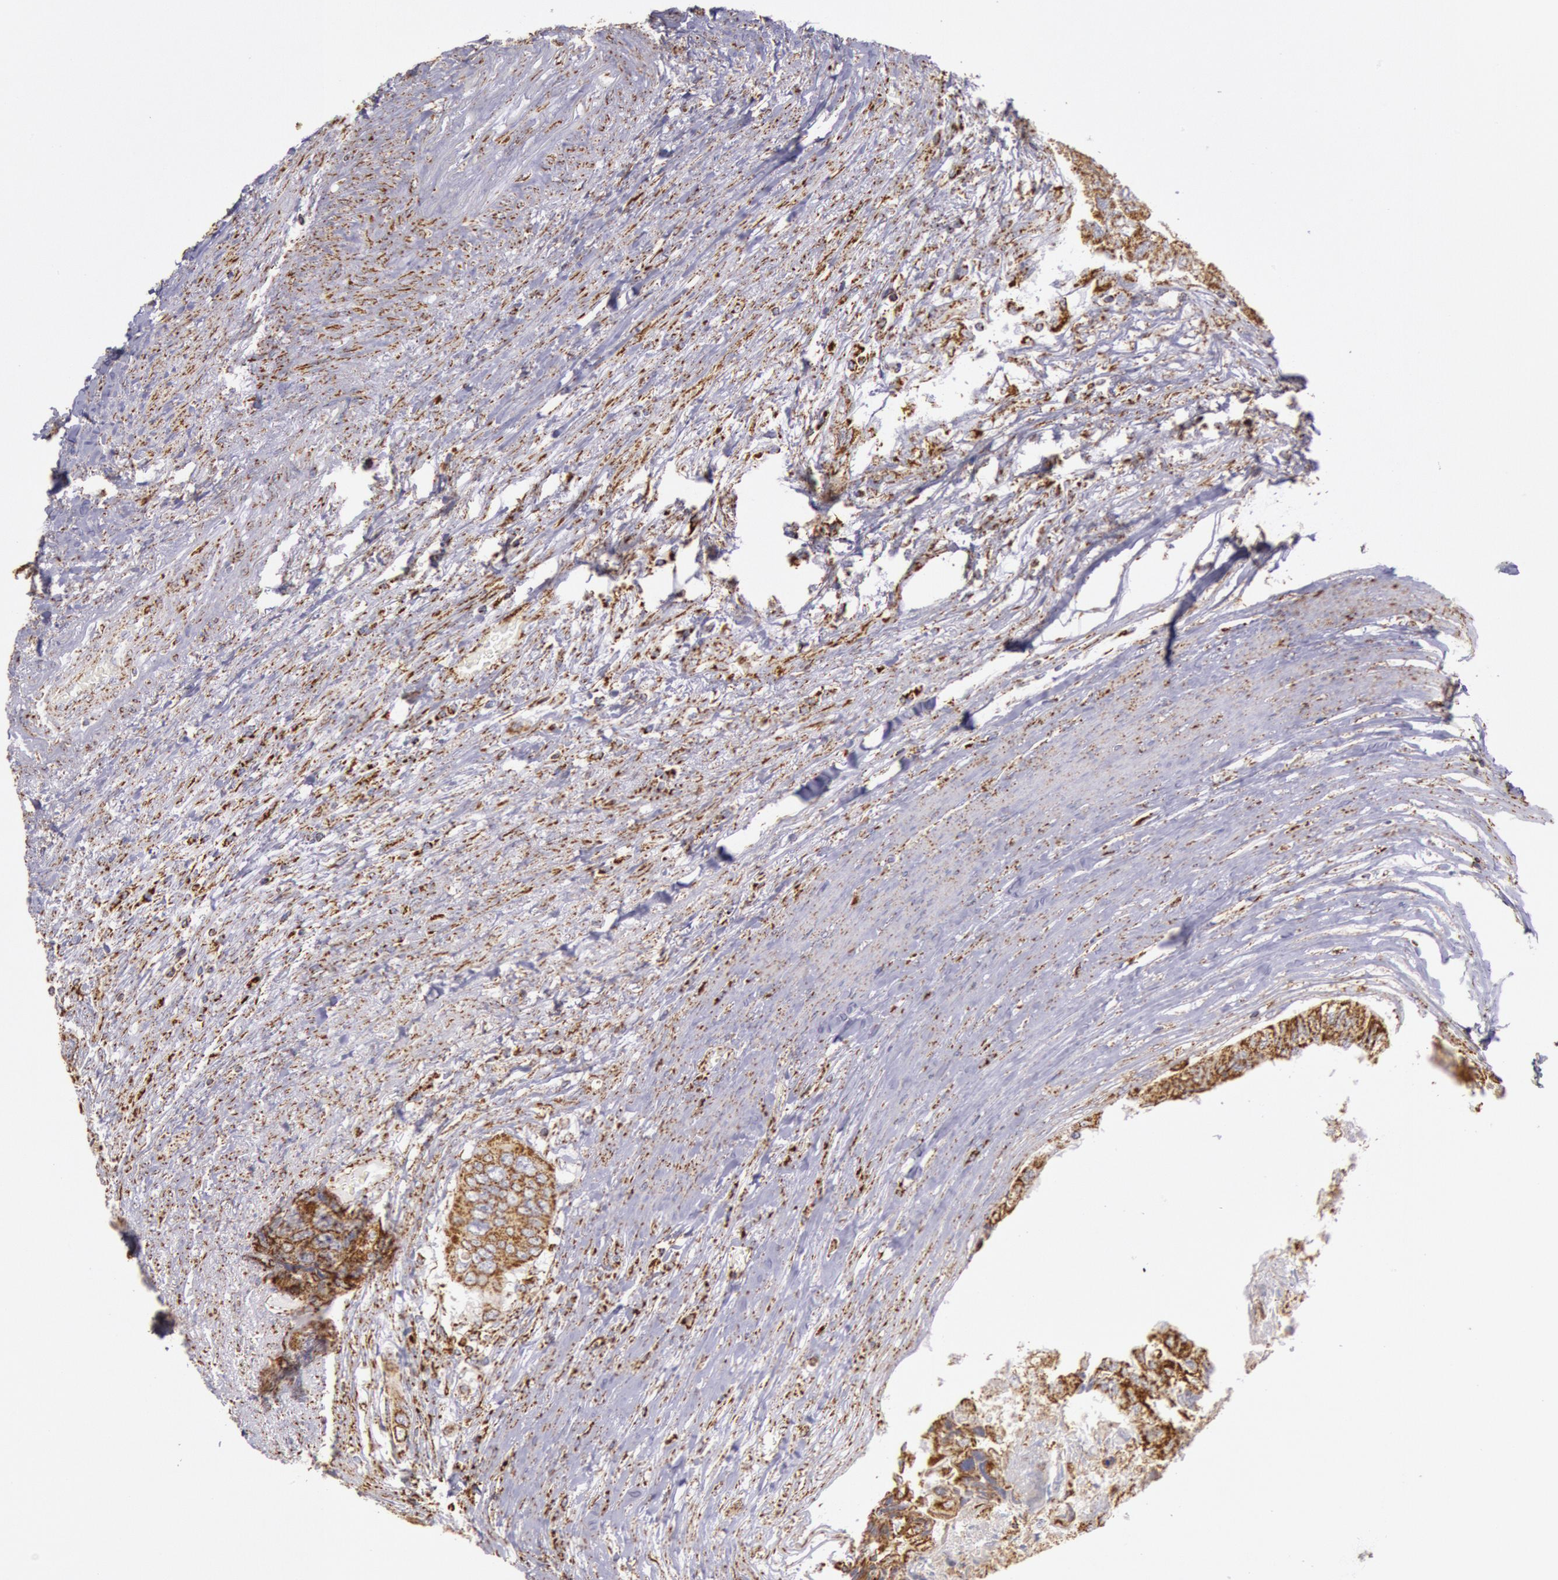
{"staining": {"intensity": "moderate", "quantity": ">75%", "location": "cytoplasmic/membranous"}, "tissue": "colorectal cancer", "cell_type": "Tumor cells", "image_type": "cancer", "snomed": [{"axis": "morphology", "description": "Adenocarcinoma, NOS"}, {"axis": "topography", "description": "Rectum"}], "caption": "Adenocarcinoma (colorectal) was stained to show a protein in brown. There is medium levels of moderate cytoplasmic/membranous positivity in about >75% of tumor cells. (IHC, brightfield microscopy, high magnification).", "gene": "CYC1", "patient": {"sex": "female", "age": 82}}